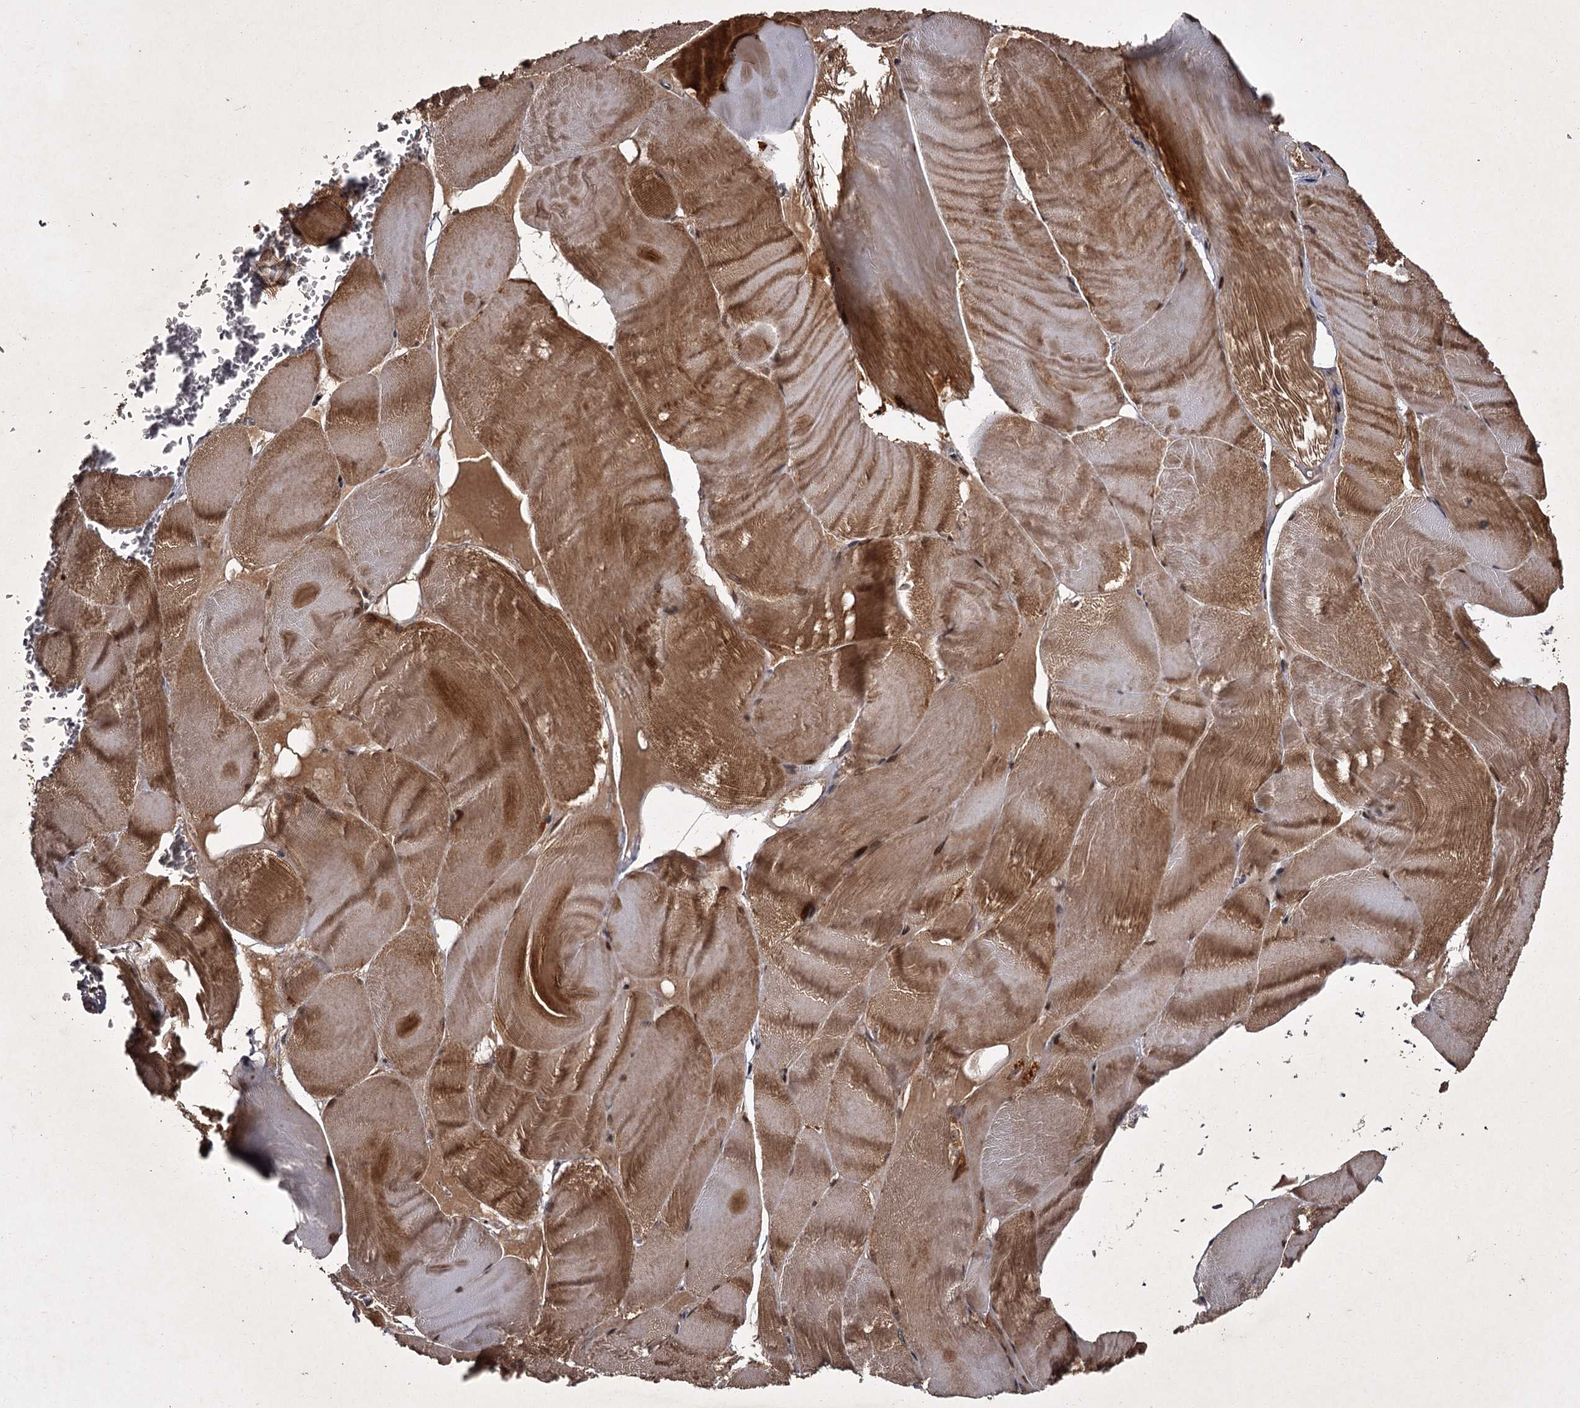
{"staining": {"intensity": "moderate", "quantity": ">75%", "location": "cytoplasmic/membranous"}, "tissue": "skeletal muscle", "cell_type": "Myocytes", "image_type": "normal", "snomed": [{"axis": "morphology", "description": "Normal tissue, NOS"}, {"axis": "morphology", "description": "Basal cell carcinoma"}, {"axis": "topography", "description": "Skeletal muscle"}], "caption": "IHC of unremarkable human skeletal muscle exhibits medium levels of moderate cytoplasmic/membranous staining in approximately >75% of myocytes. Using DAB (brown) and hematoxylin (blue) stains, captured at high magnification using brightfield microscopy.", "gene": "TBC1D23", "patient": {"sex": "female", "age": 64}}